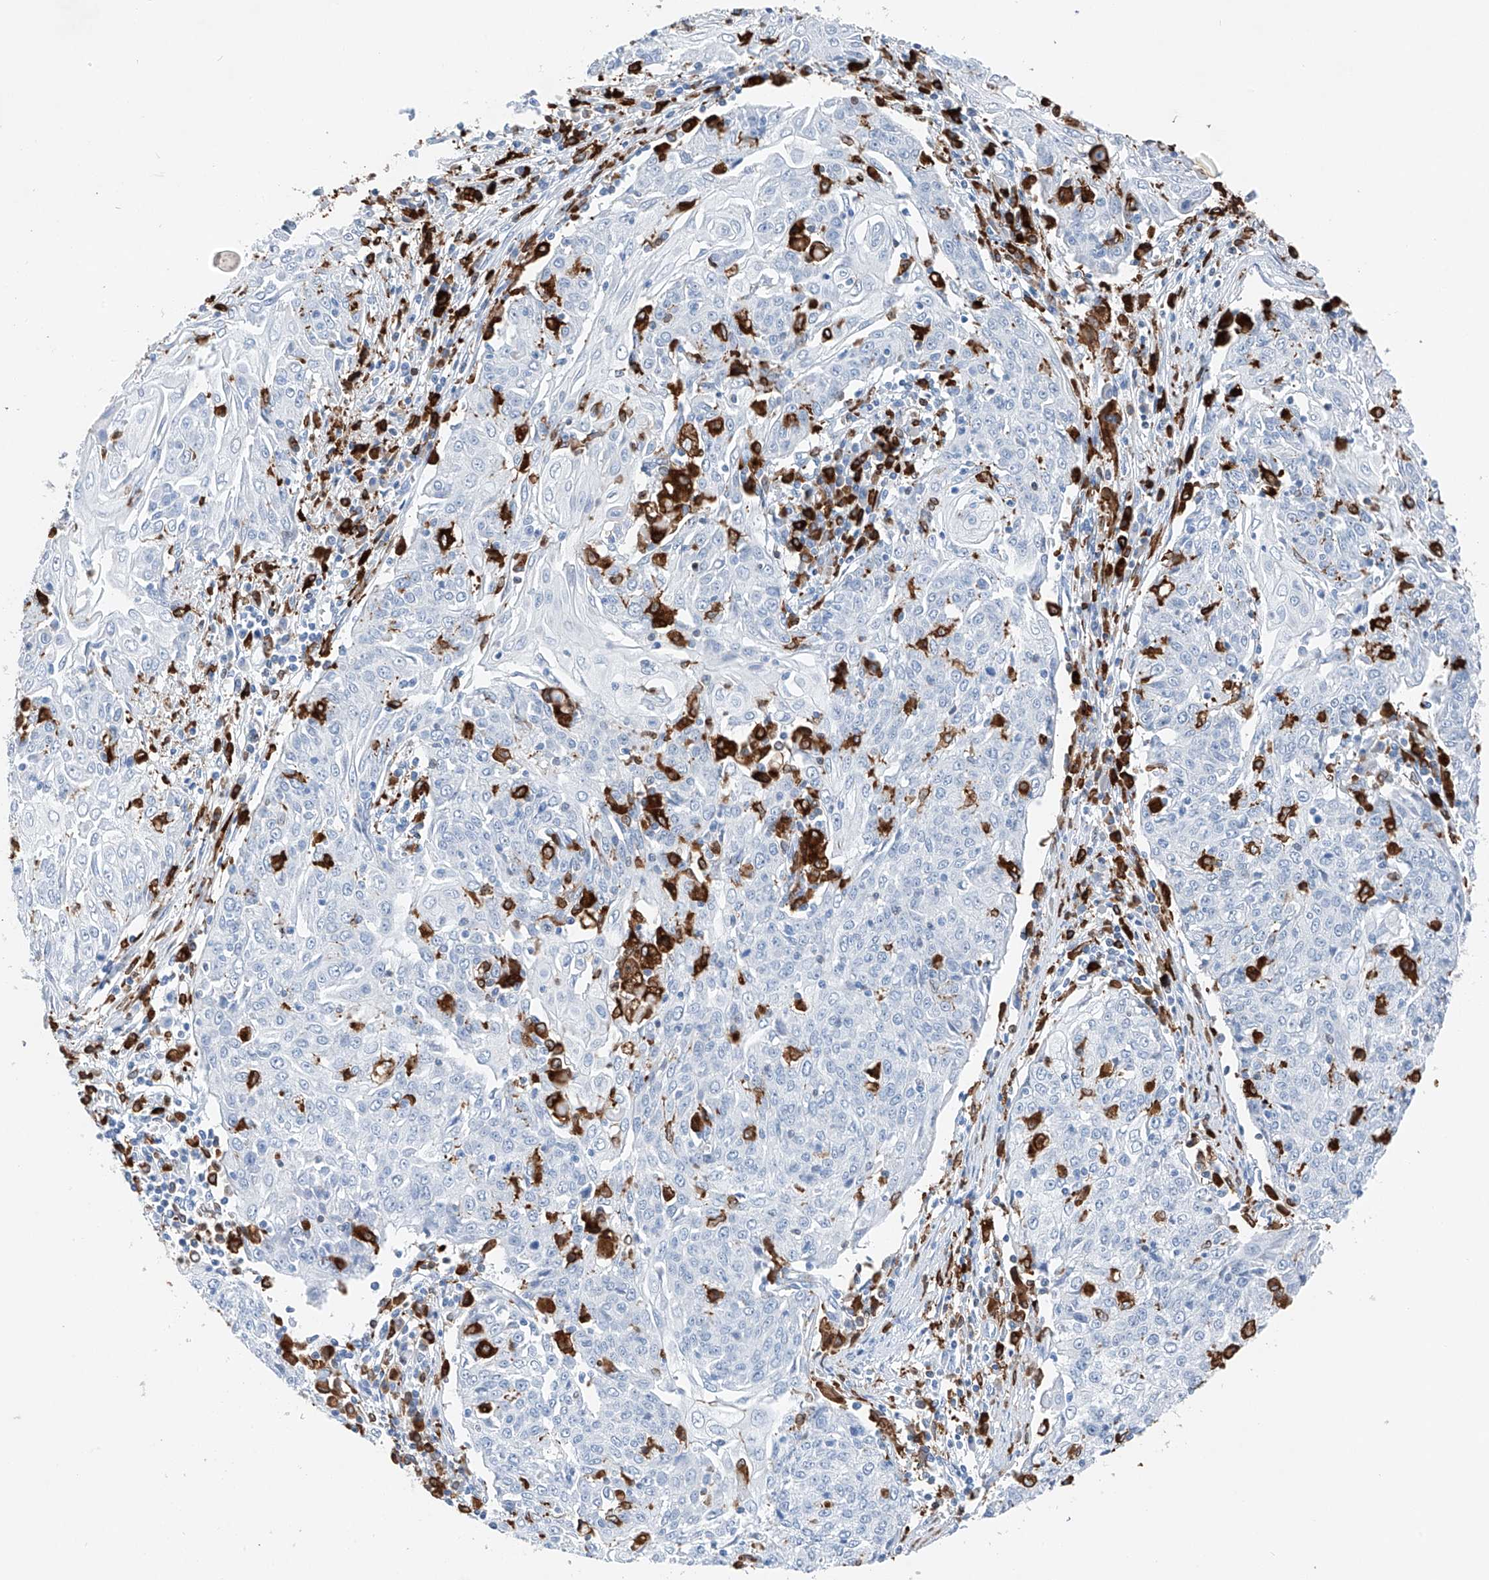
{"staining": {"intensity": "negative", "quantity": "none", "location": "none"}, "tissue": "cervical cancer", "cell_type": "Tumor cells", "image_type": "cancer", "snomed": [{"axis": "morphology", "description": "Squamous cell carcinoma, NOS"}, {"axis": "topography", "description": "Cervix"}], "caption": "Tumor cells are negative for protein expression in human cervical cancer (squamous cell carcinoma).", "gene": "TBXAS1", "patient": {"sex": "female", "age": 48}}